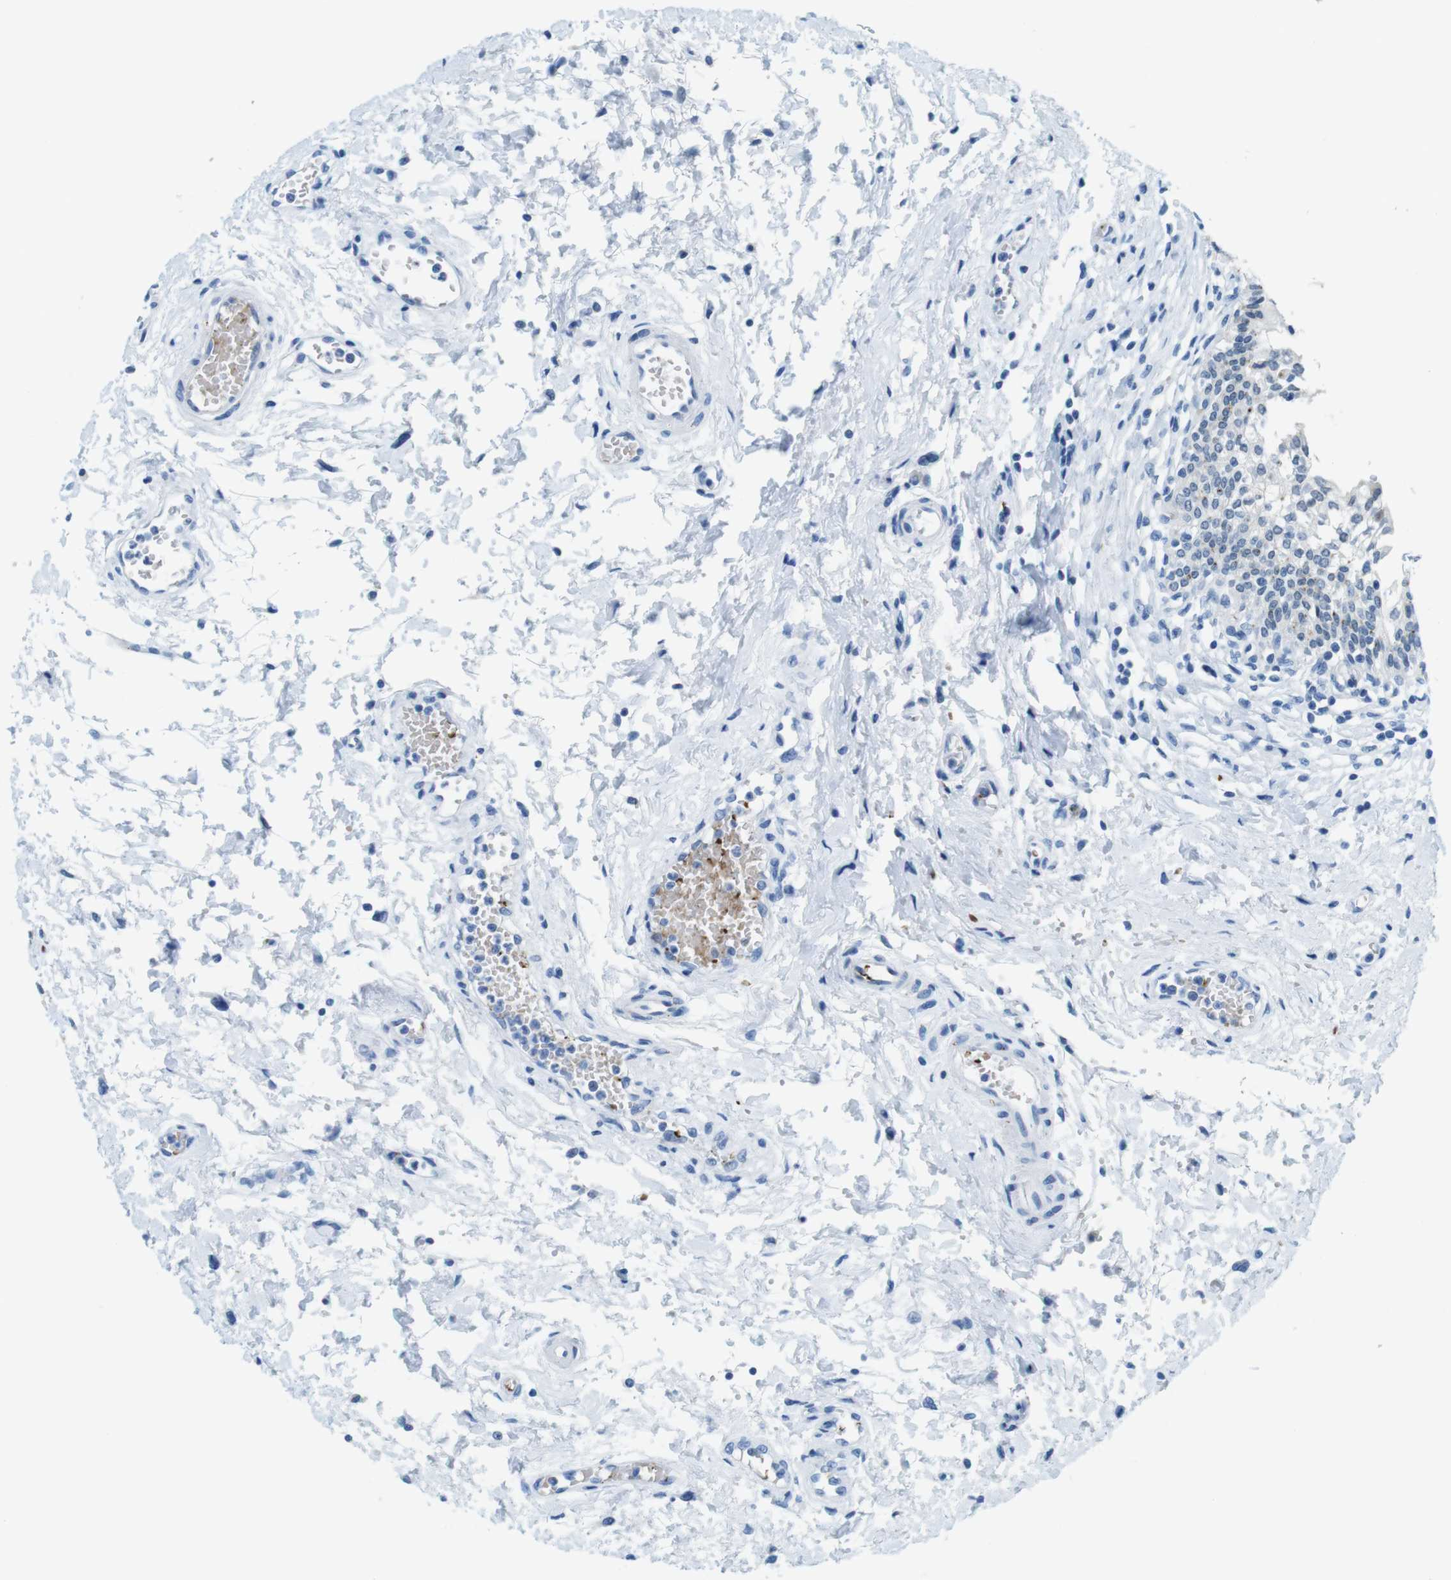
{"staining": {"intensity": "negative", "quantity": "none", "location": "none"}, "tissue": "urinary bladder", "cell_type": "Urothelial cells", "image_type": "normal", "snomed": [{"axis": "morphology", "description": "Normal tissue, NOS"}, {"axis": "topography", "description": "Urinary bladder"}], "caption": "A high-resolution micrograph shows immunohistochemistry (IHC) staining of benign urinary bladder, which reveals no significant positivity in urothelial cells. (DAB immunohistochemistry (IHC), high magnification).", "gene": "TFAP2C", "patient": {"sex": "male", "age": 55}}